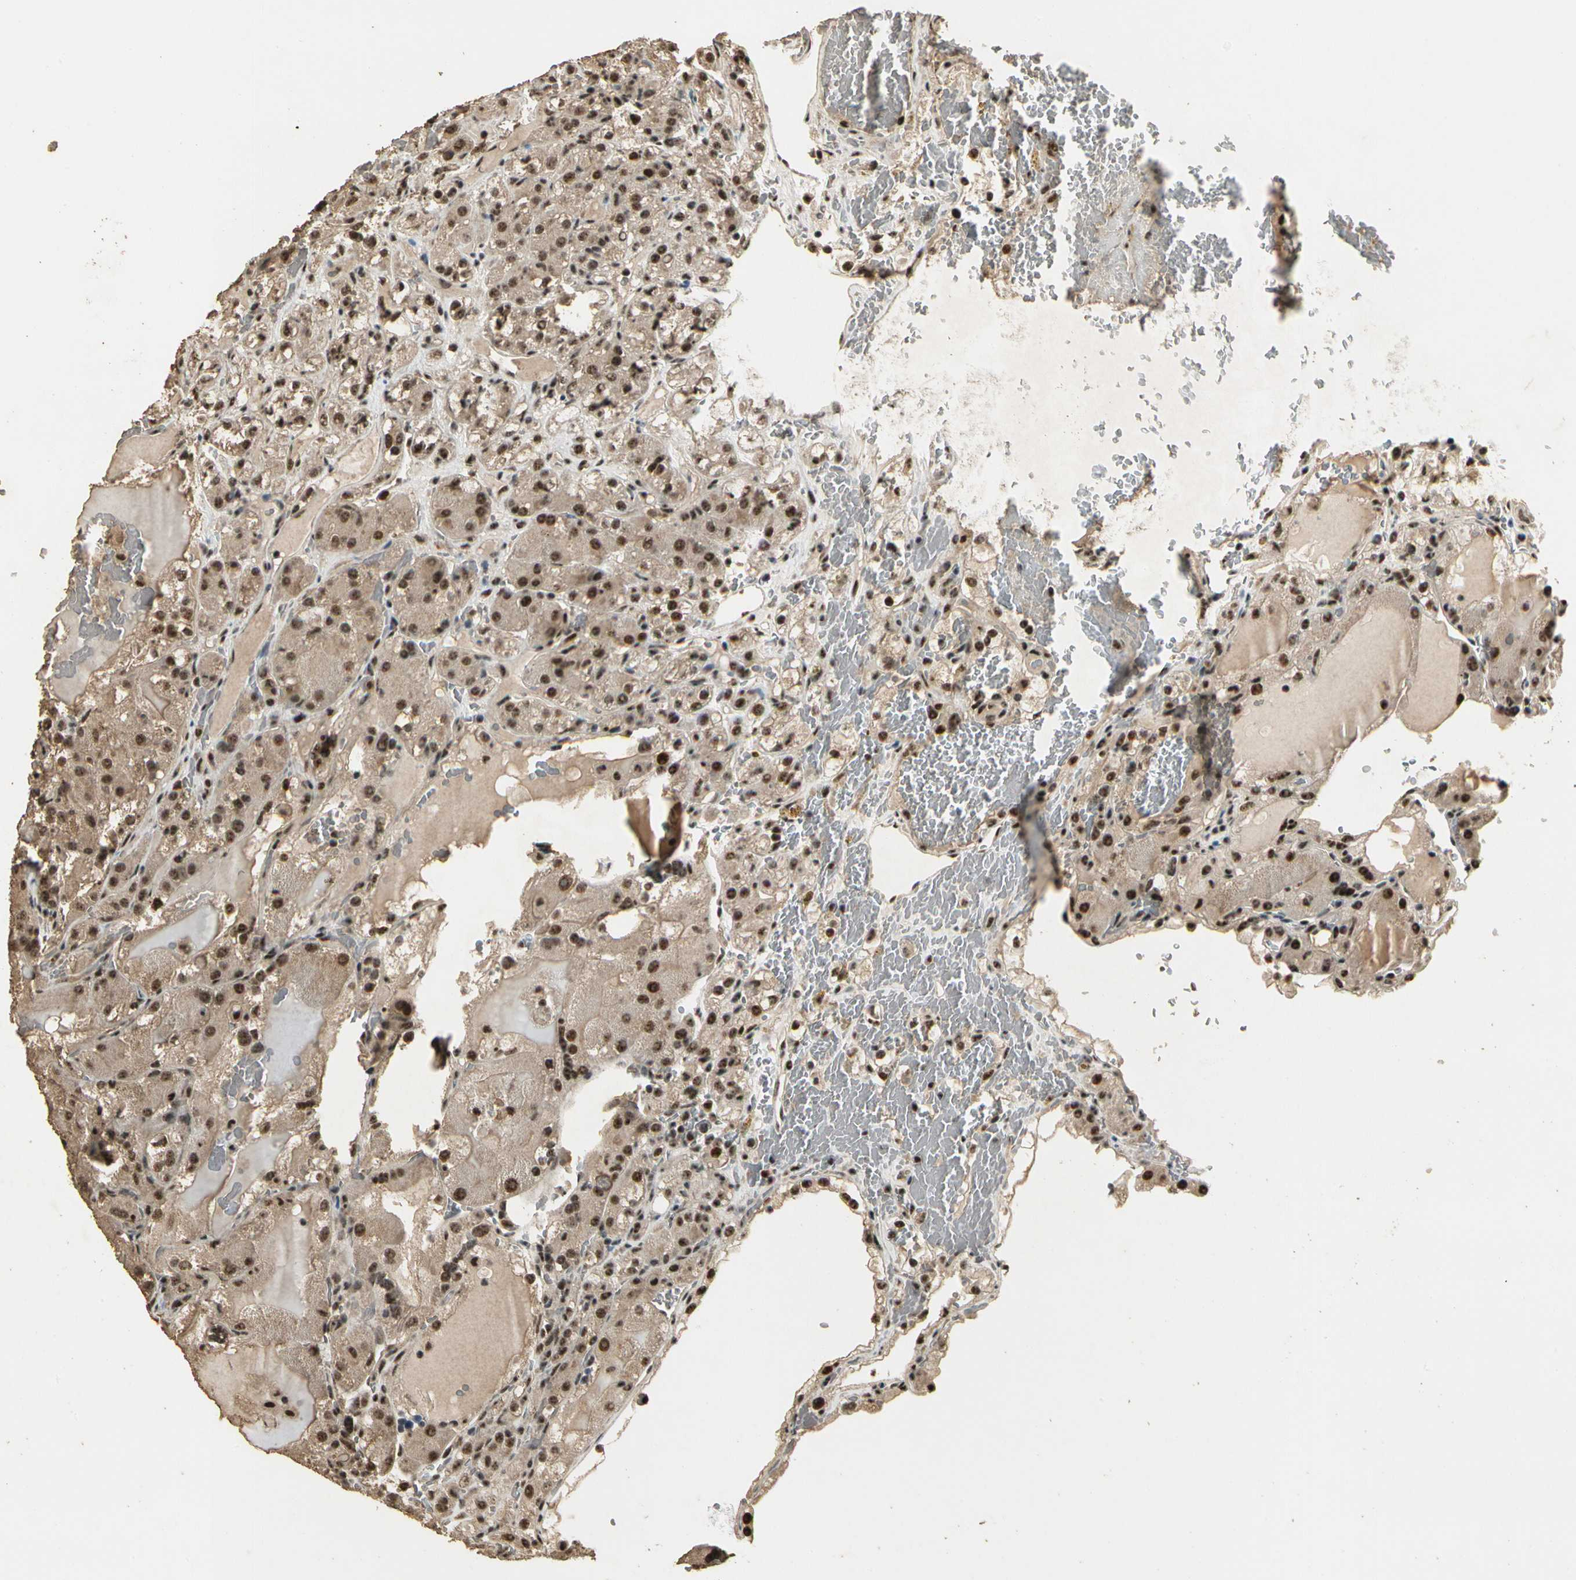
{"staining": {"intensity": "moderate", "quantity": ">75%", "location": "nuclear"}, "tissue": "renal cancer", "cell_type": "Tumor cells", "image_type": "cancer", "snomed": [{"axis": "morphology", "description": "Normal tissue, NOS"}, {"axis": "morphology", "description": "Adenocarcinoma, NOS"}, {"axis": "topography", "description": "Kidney"}], "caption": "IHC image of renal cancer stained for a protein (brown), which displays medium levels of moderate nuclear expression in about >75% of tumor cells.", "gene": "RBM25", "patient": {"sex": "male", "age": 61}}